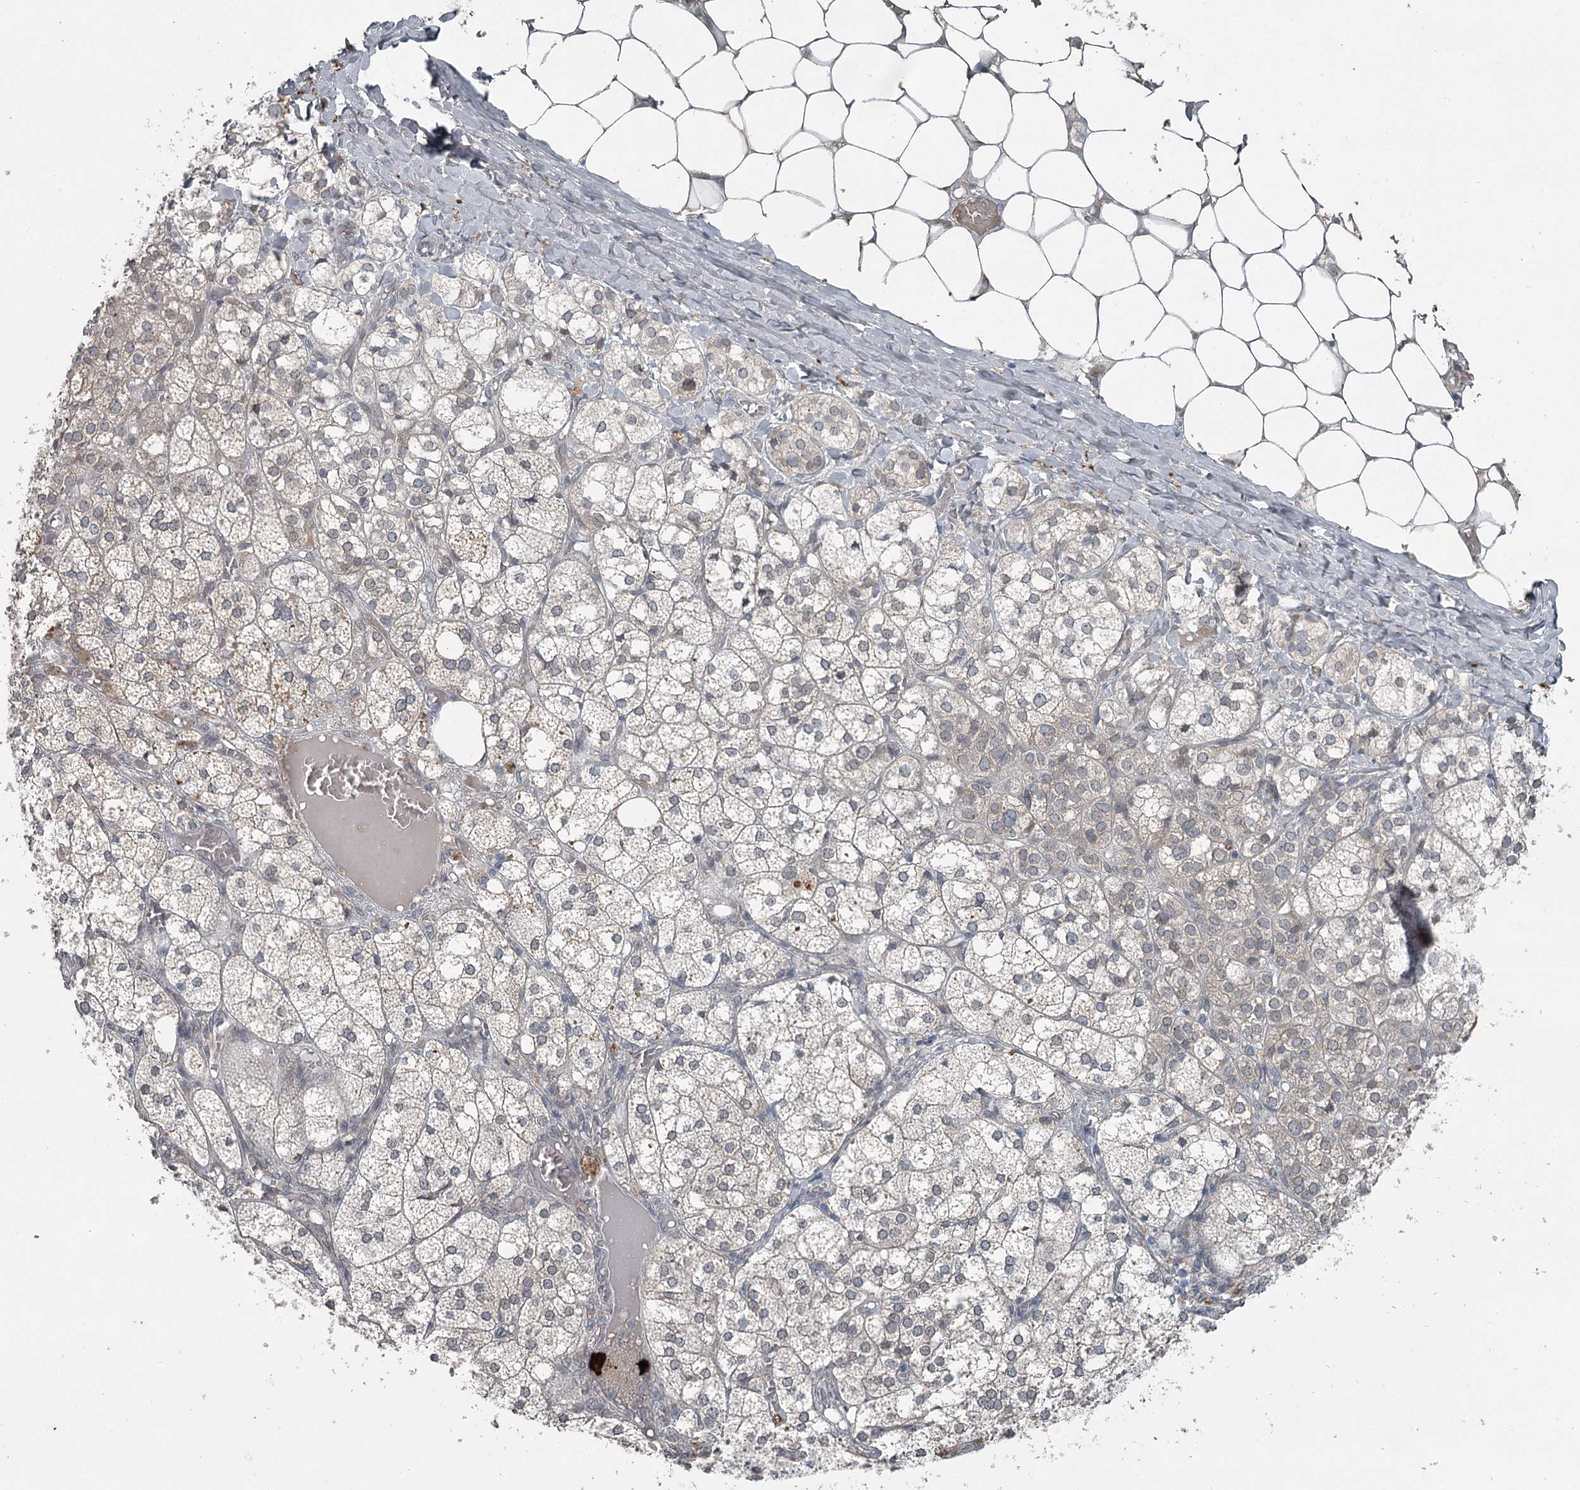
{"staining": {"intensity": "moderate", "quantity": "<25%", "location": "cytoplasmic/membranous"}, "tissue": "adrenal gland", "cell_type": "Glandular cells", "image_type": "normal", "snomed": [{"axis": "morphology", "description": "Normal tissue, NOS"}, {"axis": "topography", "description": "Adrenal gland"}], "caption": "Protein staining by IHC shows moderate cytoplasmic/membranous expression in approximately <25% of glandular cells in normal adrenal gland.", "gene": "SLC39A8", "patient": {"sex": "female", "age": 61}}